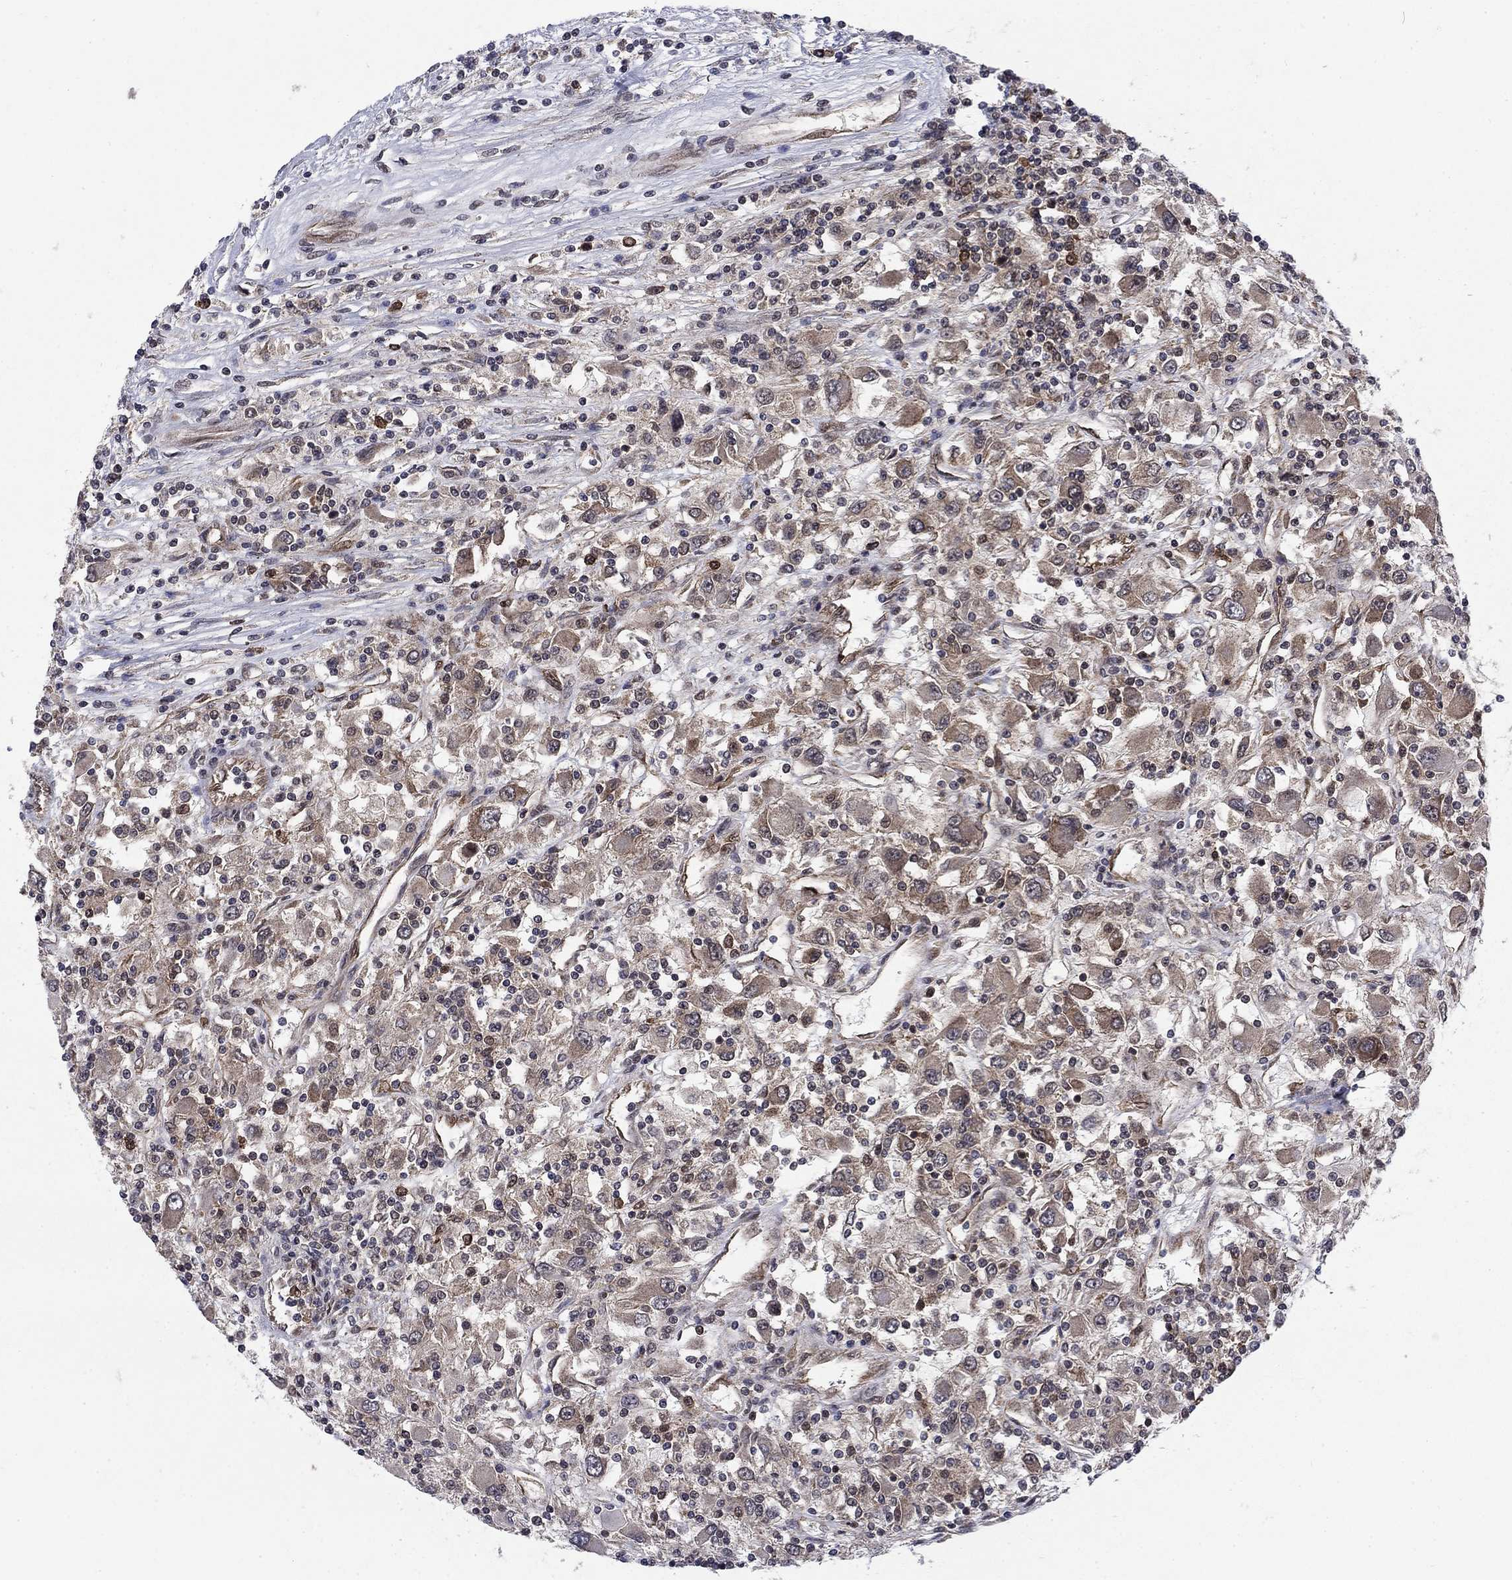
{"staining": {"intensity": "weak", "quantity": "25%-75%", "location": "cytoplasmic/membranous"}, "tissue": "renal cancer", "cell_type": "Tumor cells", "image_type": "cancer", "snomed": [{"axis": "morphology", "description": "Adenocarcinoma, NOS"}, {"axis": "topography", "description": "Kidney"}], "caption": "A brown stain labels weak cytoplasmic/membranous positivity of a protein in human renal adenocarcinoma tumor cells.", "gene": "DNAJA1", "patient": {"sex": "female", "age": 67}}